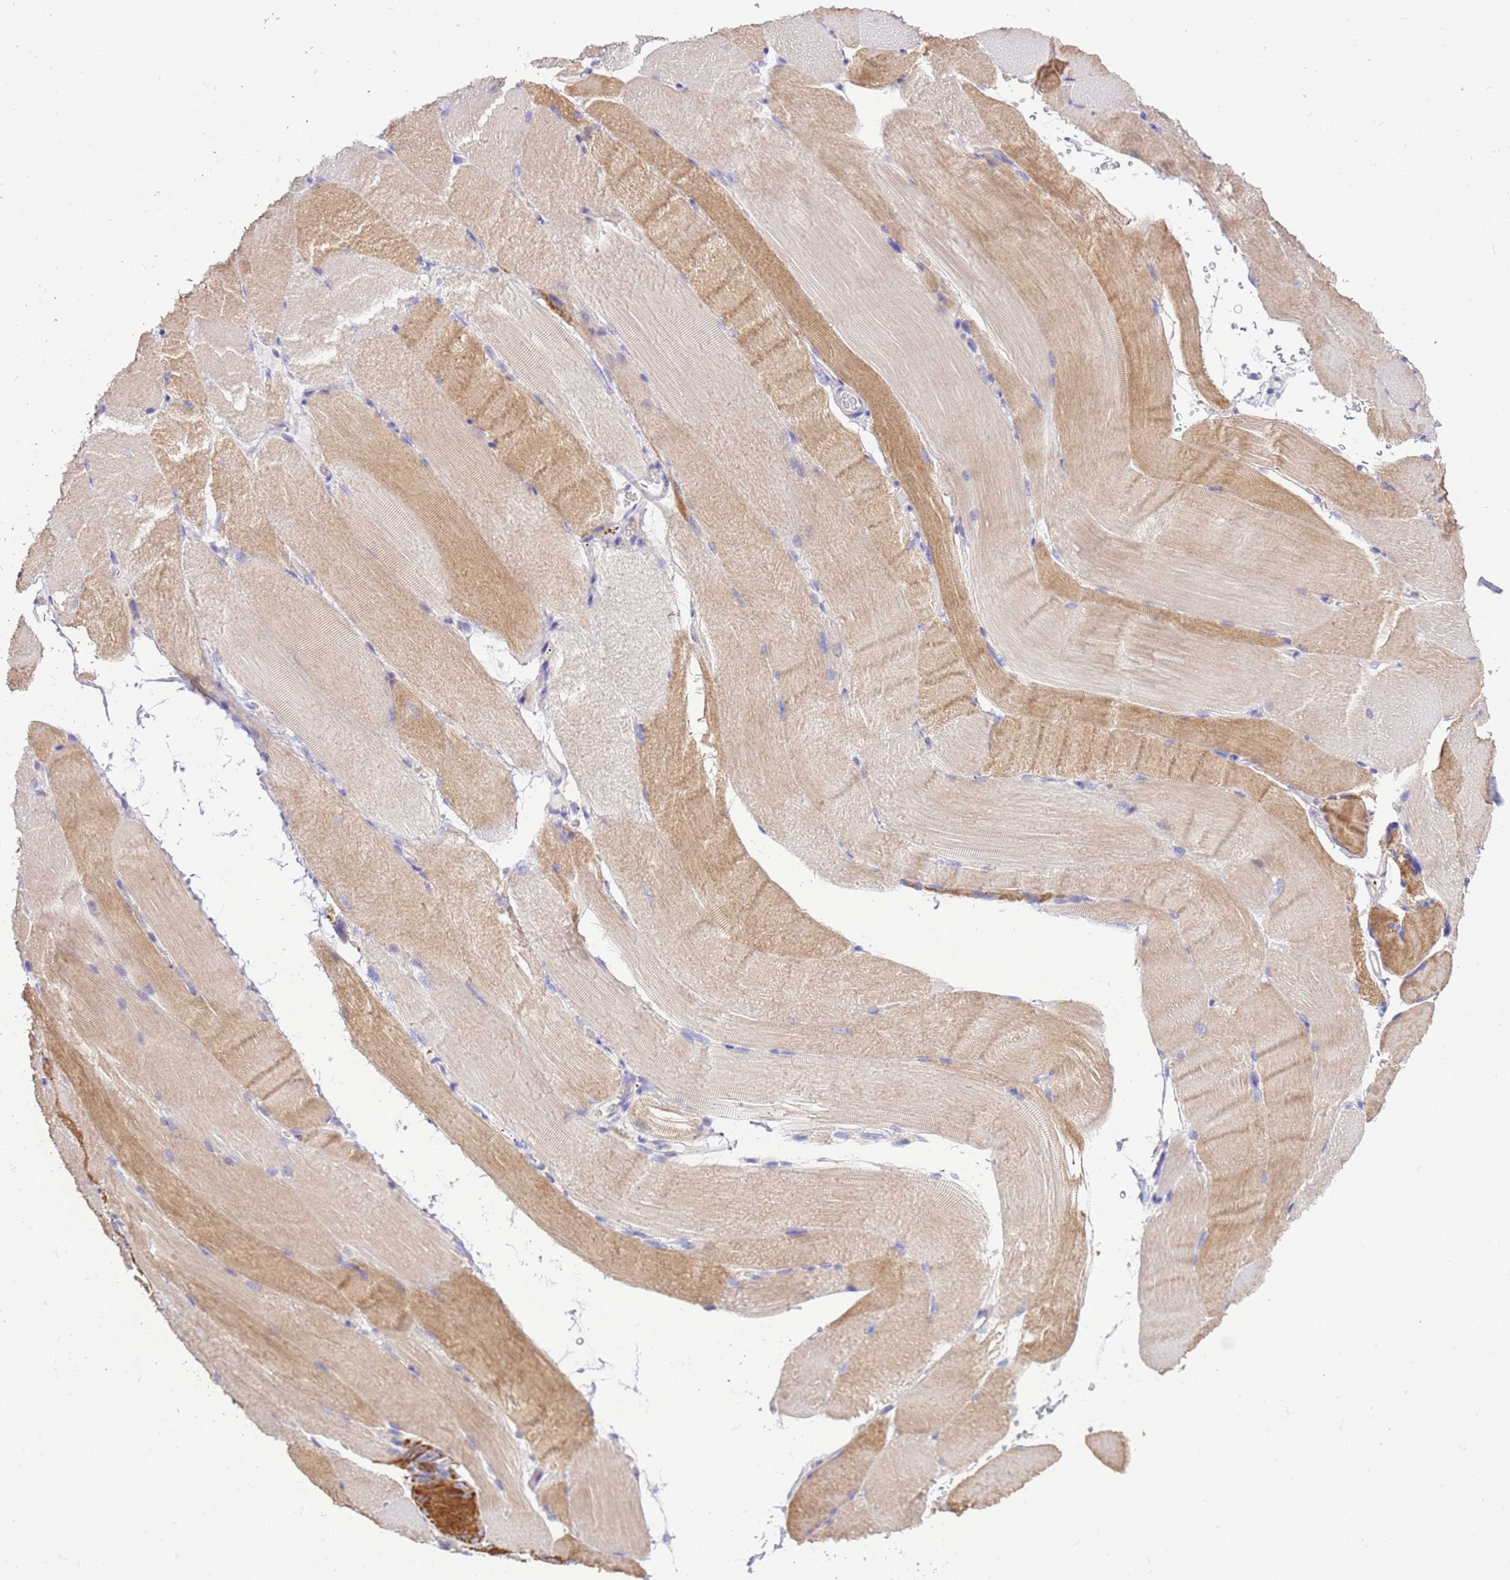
{"staining": {"intensity": "moderate", "quantity": "25%-75%", "location": "cytoplasmic/membranous"}, "tissue": "skeletal muscle", "cell_type": "Myocytes", "image_type": "normal", "snomed": [{"axis": "morphology", "description": "Normal tissue, NOS"}, {"axis": "topography", "description": "Skeletal muscle"}, {"axis": "topography", "description": "Parathyroid gland"}], "caption": "Skeletal muscle stained for a protein (brown) demonstrates moderate cytoplasmic/membranous positive positivity in approximately 25%-75% of myocytes.", "gene": "STIP1", "patient": {"sex": "female", "age": 37}}